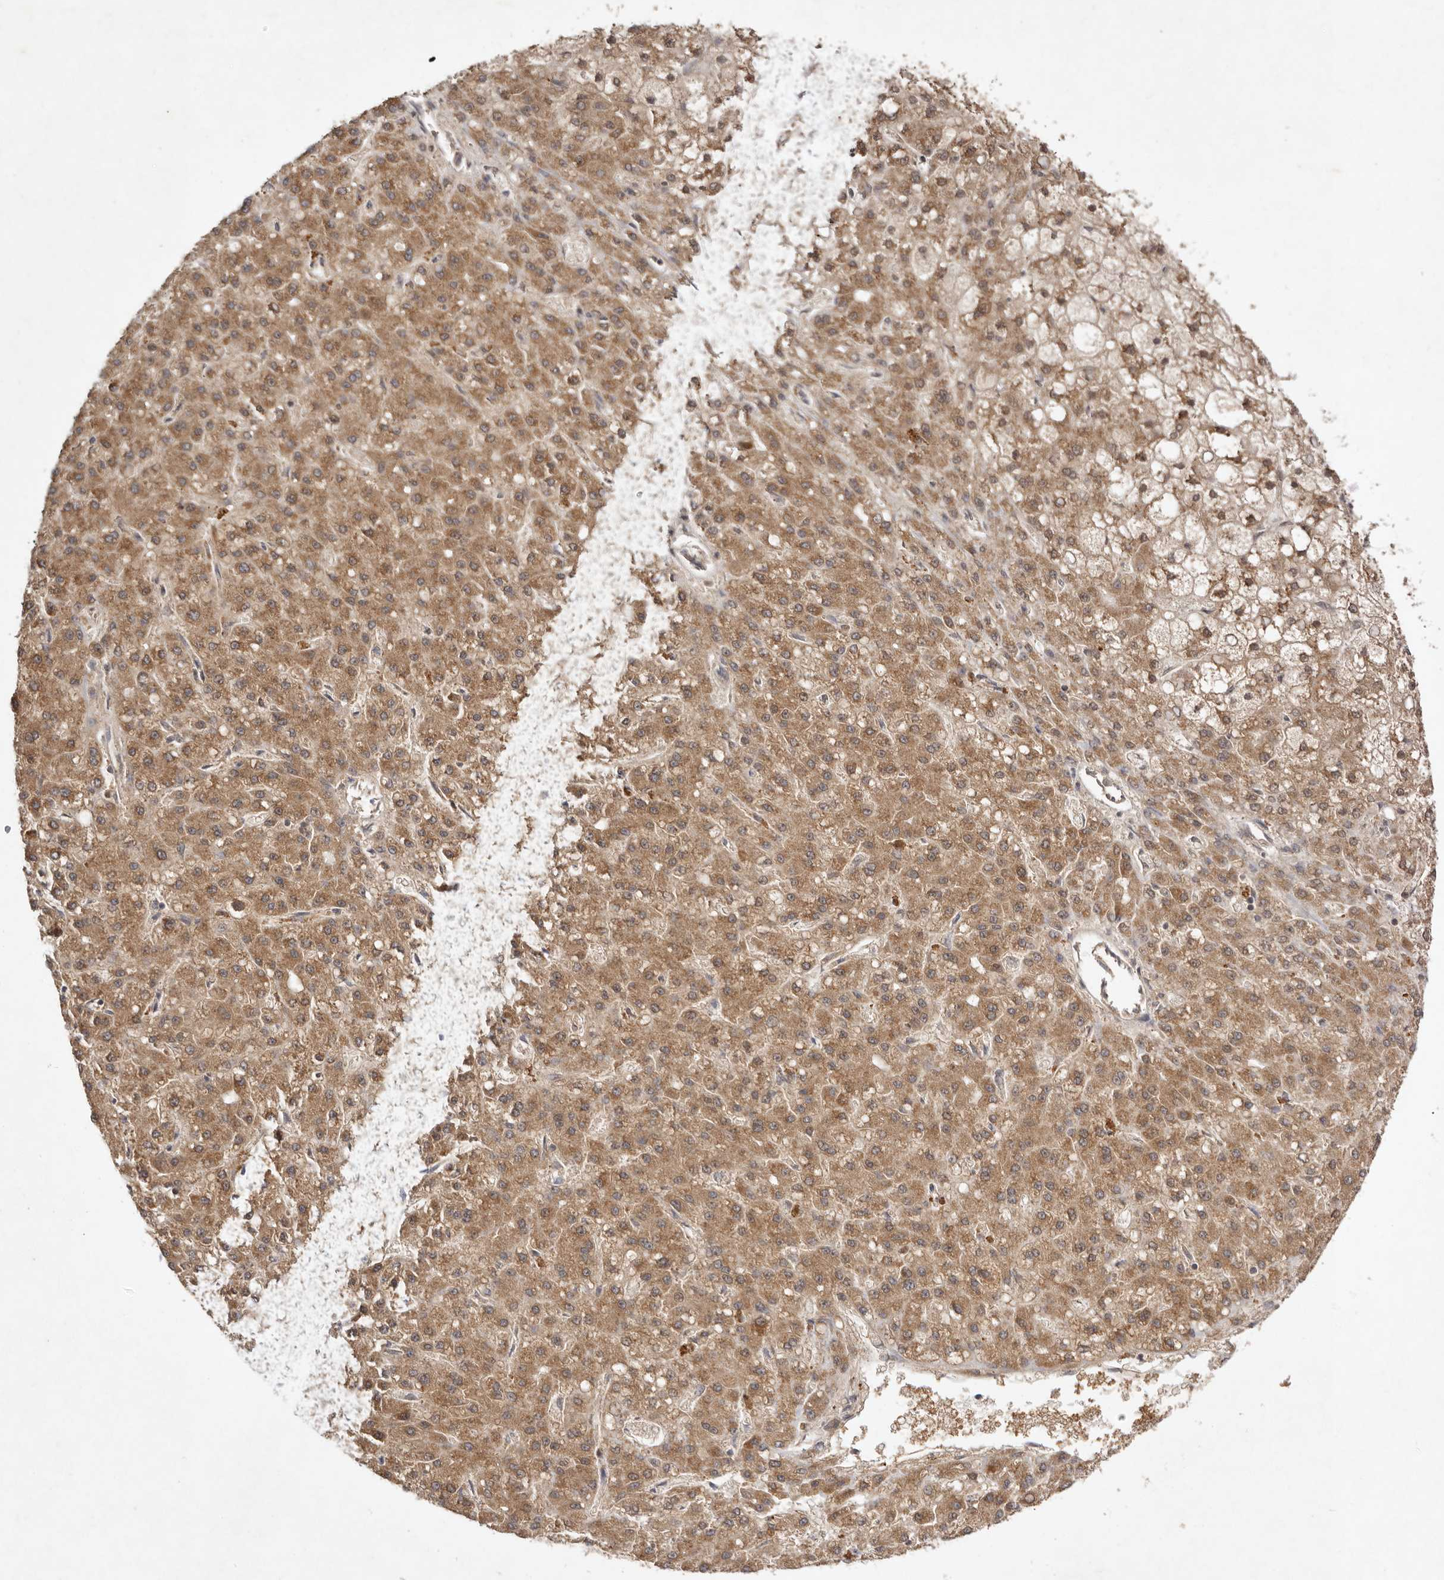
{"staining": {"intensity": "moderate", "quantity": ">75%", "location": "cytoplasmic/membranous"}, "tissue": "liver cancer", "cell_type": "Tumor cells", "image_type": "cancer", "snomed": [{"axis": "morphology", "description": "Carcinoma, Hepatocellular, NOS"}, {"axis": "topography", "description": "Liver"}], "caption": "The micrograph reveals staining of liver cancer, revealing moderate cytoplasmic/membranous protein positivity (brown color) within tumor cells. (DAB = brown stain, brightfield microscopy at high magnification).", "gene": "TARS2", "patient": {"sex": "male", "age": 67}}